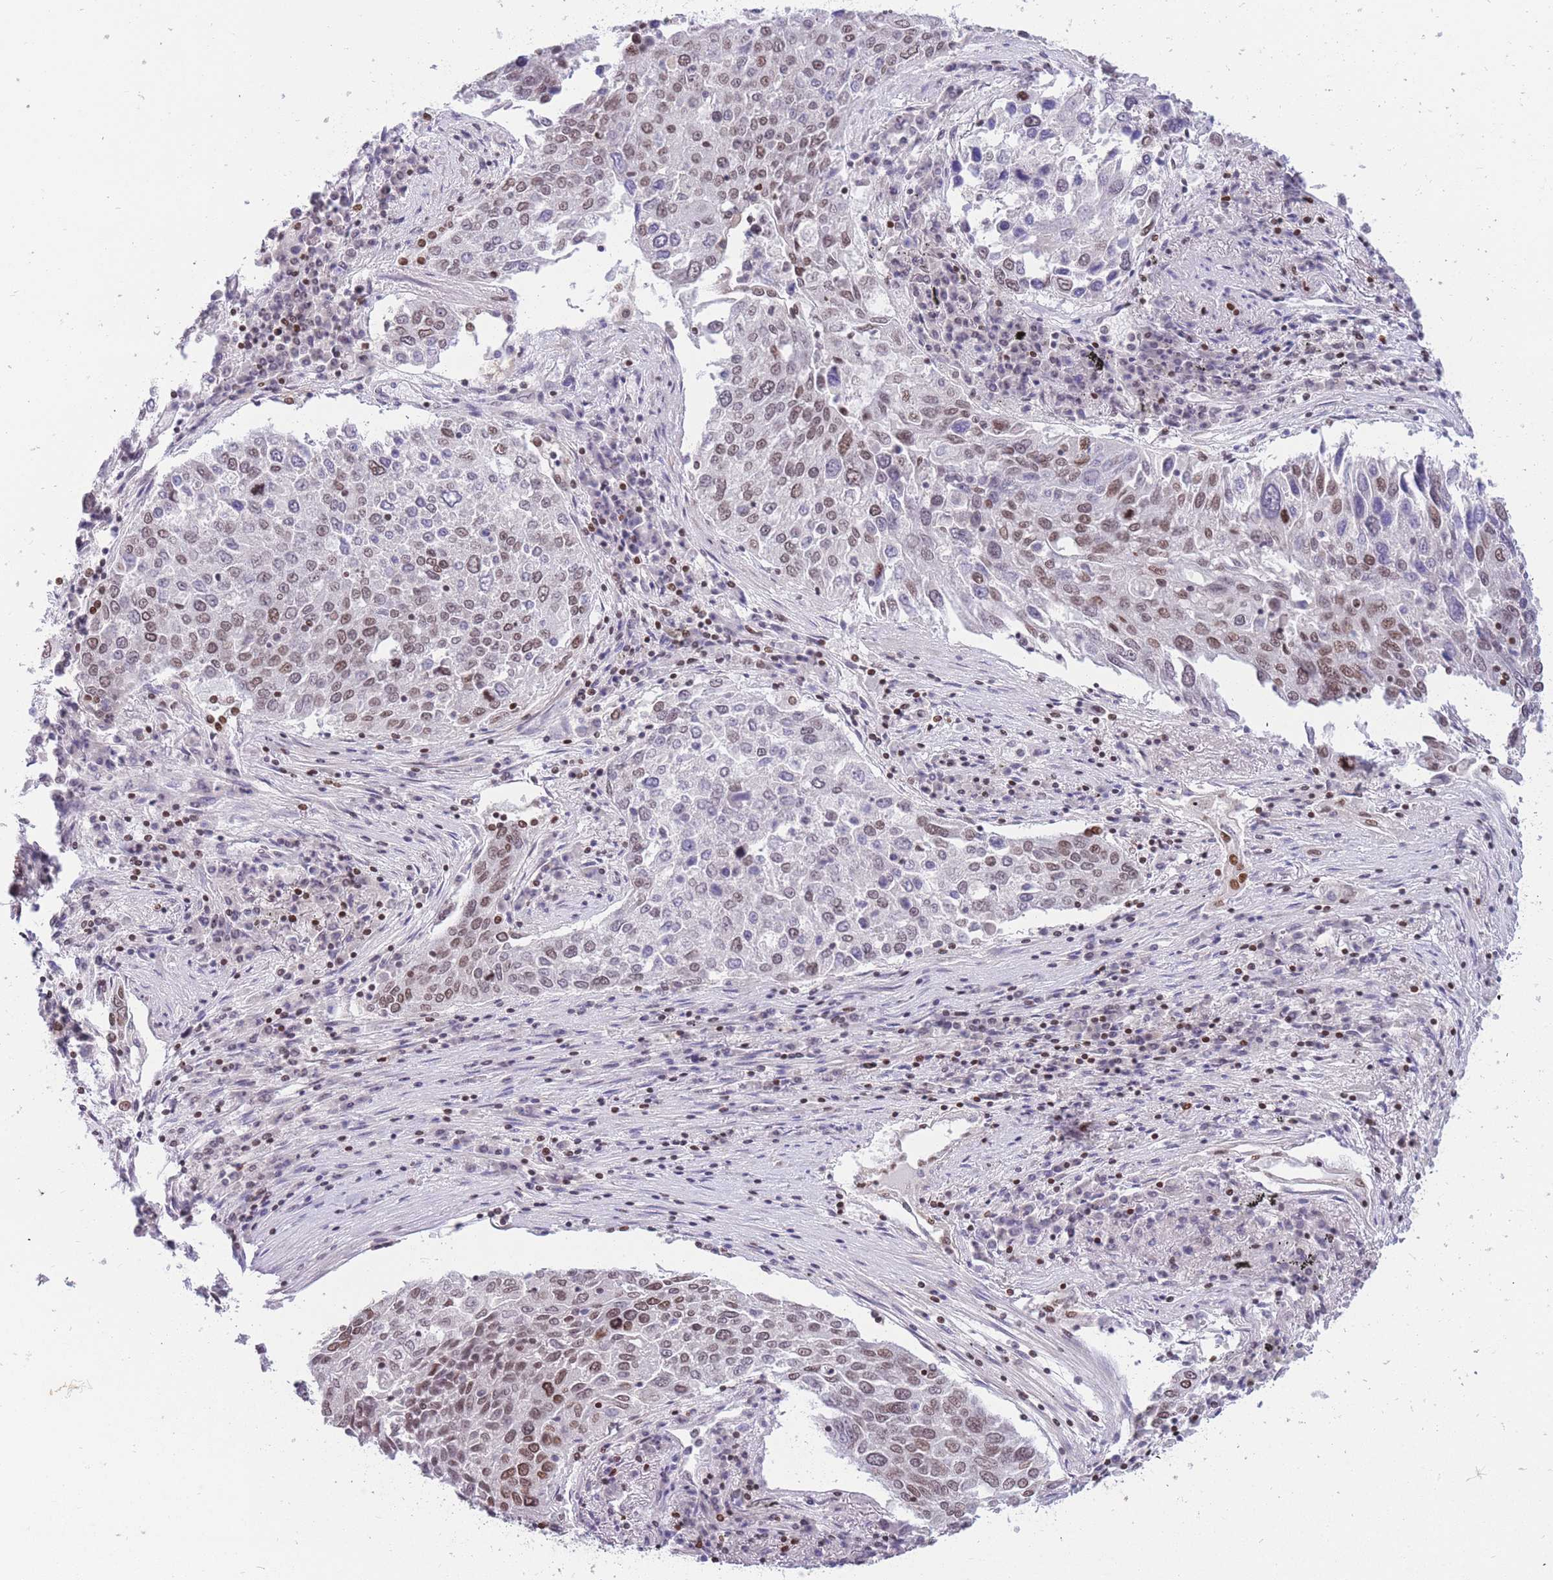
{"staining": {"intensity": "weak", "quantity": "25%-75%", "location": "nuclear"}, "tissue": "lung cancer", "cell_type": "Tumor cells", "image_type": "cancer", "snomed": [{"axis": "morphology", "description": "Squamous cell carcinoma, NOS"}, {"axis": "topography", "description": "Lung"}], "caption": "Immunohistochemical staining of lung squamous cell carcinoma reveals low levels of weak nuclear expression in about 25%-75% of tumor cells.", "gene": "HMGN1", "patient": {"sex": "male", "age": 65}}